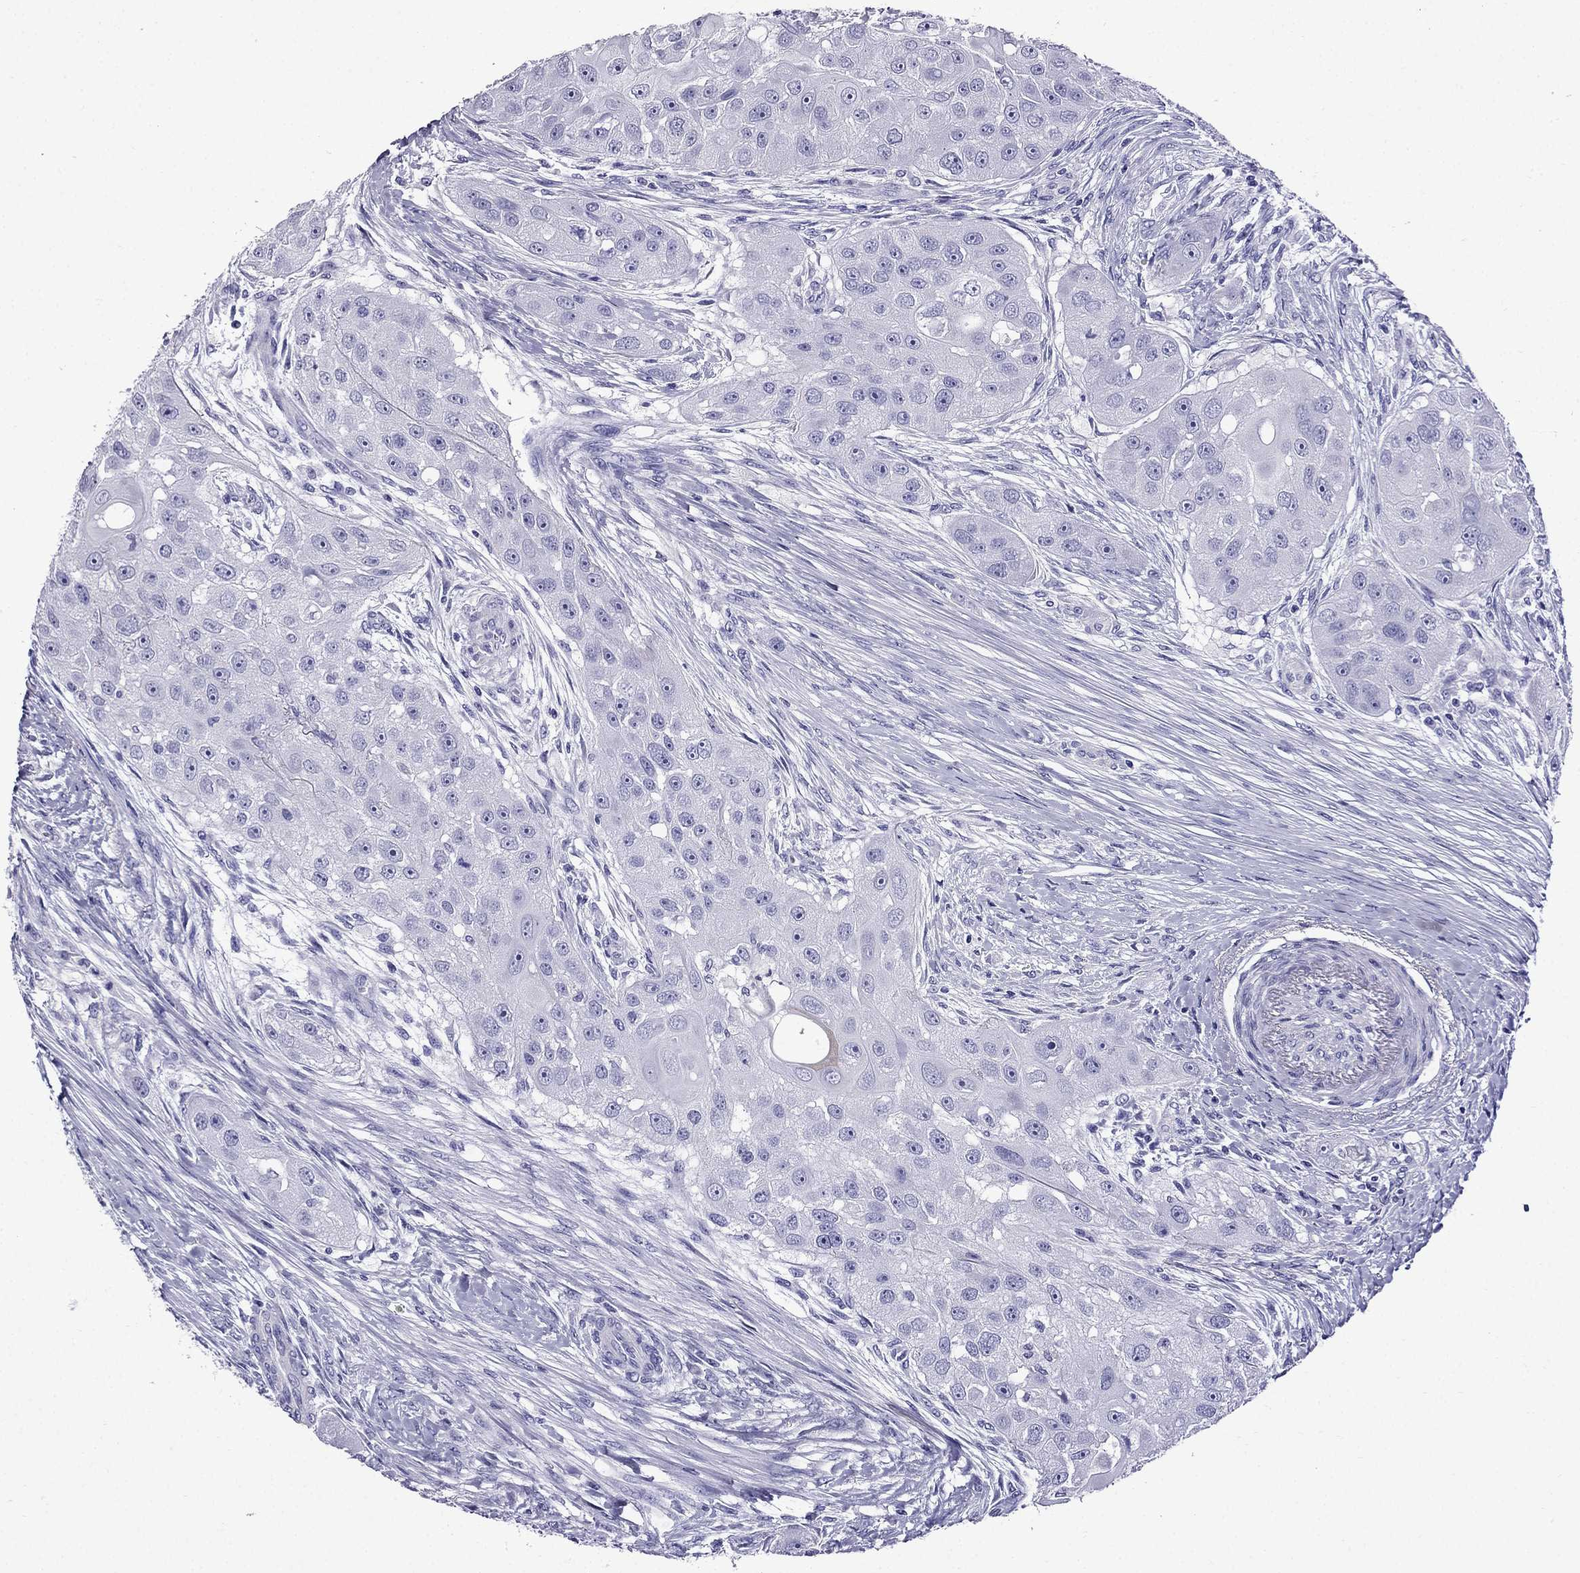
{"staining": {"intensity": "negative", "quantity": "none", "location": "none"}, "tissue": "head and neck cancer", "cell_type": "Tumor cells", "image_type": "cancer", "snomed": [{"axis": "morphology", "description": "Normal tissue, NOS"}, {"axis": "morphology", "description": "Squamous cell carcinoma, NOS"}, {"axis": "topography", "description": "Skeletal muscle"}, {"axis": "topography", "description": "Head-Neck"}], "caption": "IHC micrograph of neoplastic tissue: head and neck squamous cell carcinoma stained with DAB (3,3'-diaminobenzidine) shows no significant protein positivity in tumor cells.", "gene": "ERC2", "patient": {"sex": "male", "age": 51}}